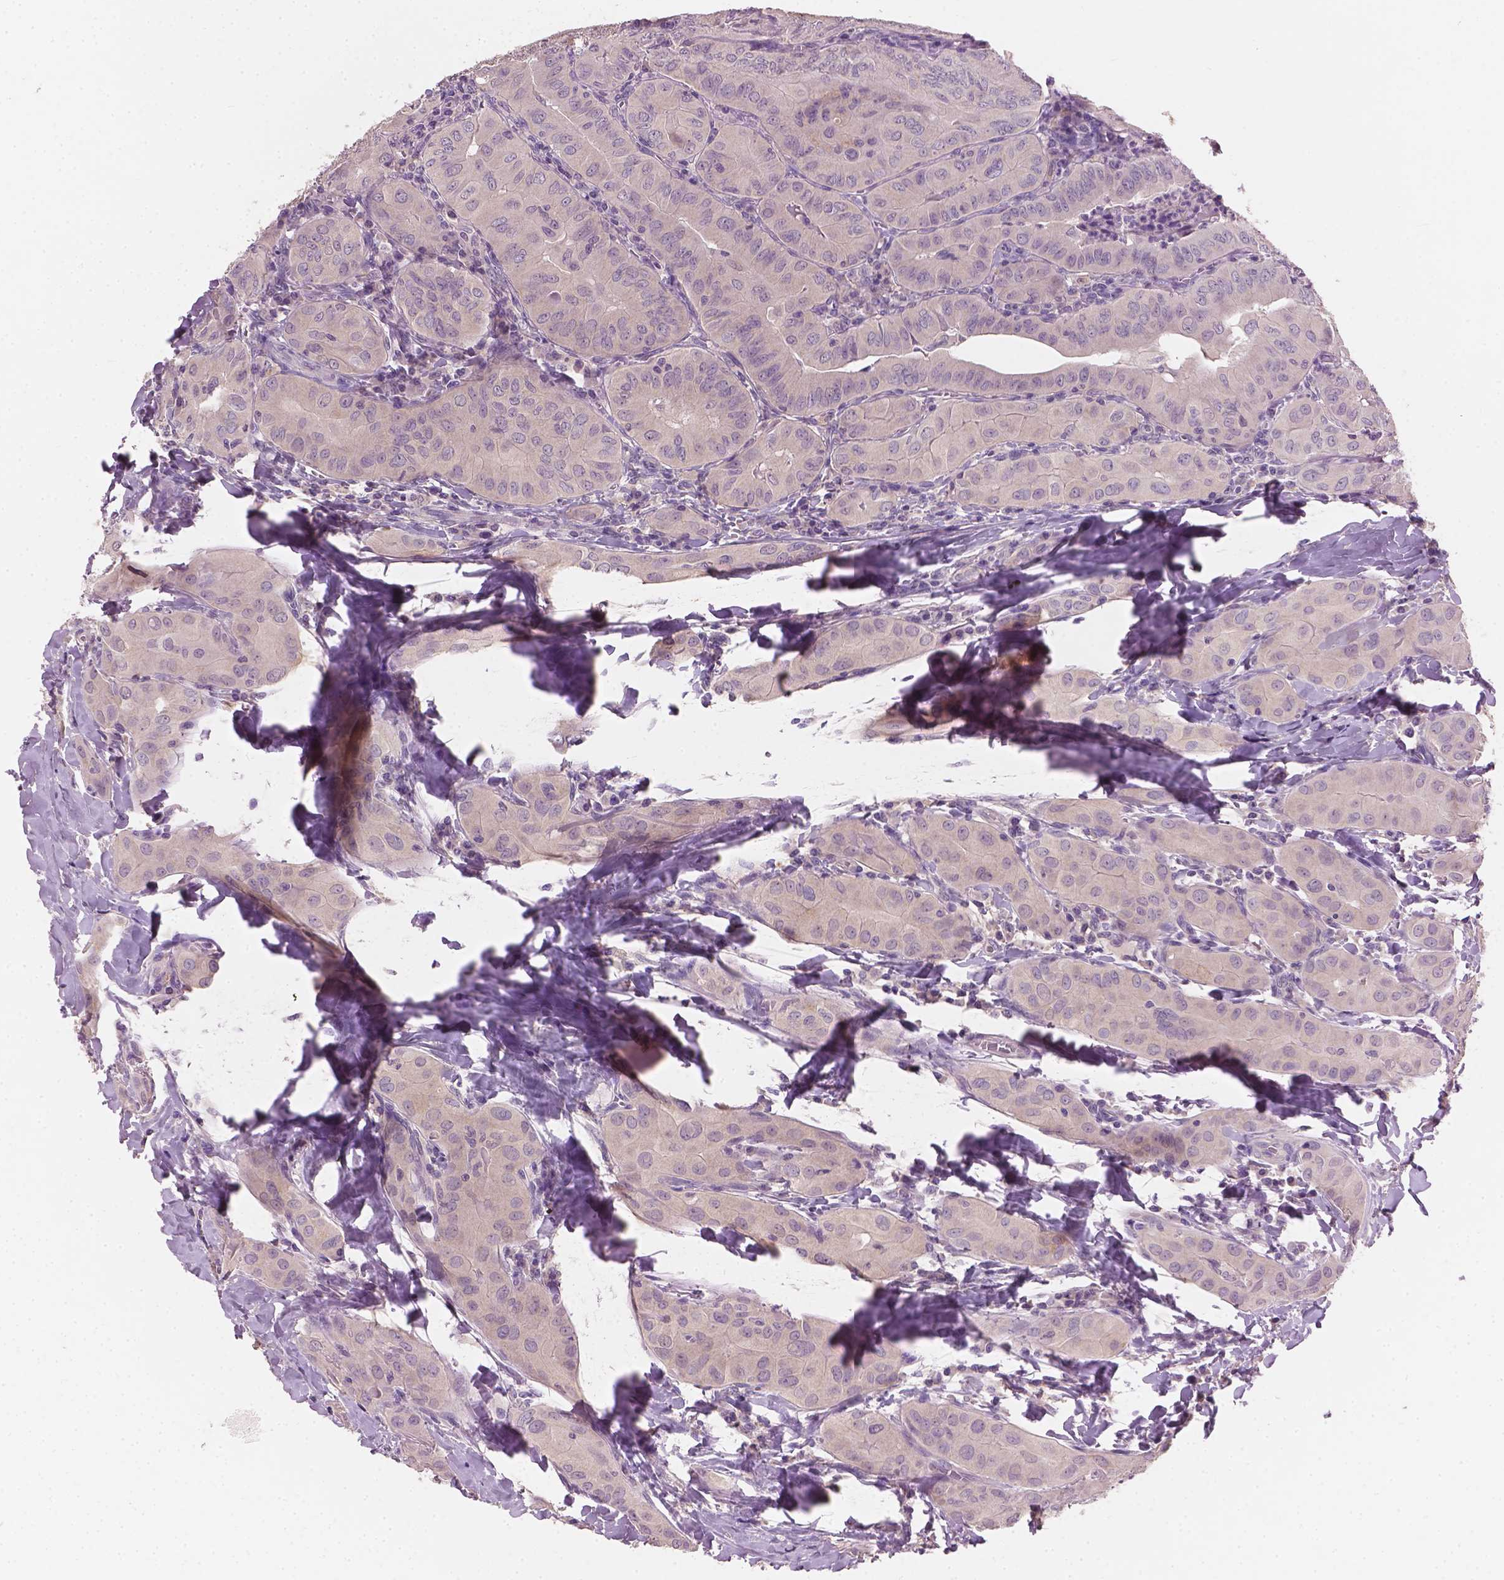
{"staining": {"intensity": "negative", "quantity": "none", "location": "none"}, "tissue": "thyroid cancer", "cell_type": "Tumor cells", "image_type": "cancer", "snomed": [{"axis": "morphology", "description": "Papillary adenocarcinoma, NOS"}, {"axis": "topography", "description": "Thyroid gland"}], "caption": "The IHC image has no significant positivity in tumor cells of thyroid cancer tissue. (DAB immunohistochemistry (IHC) with hematoxylin counter stain).", "gene": "KRT17", "patient": {"sex": "female", "age": 37}}